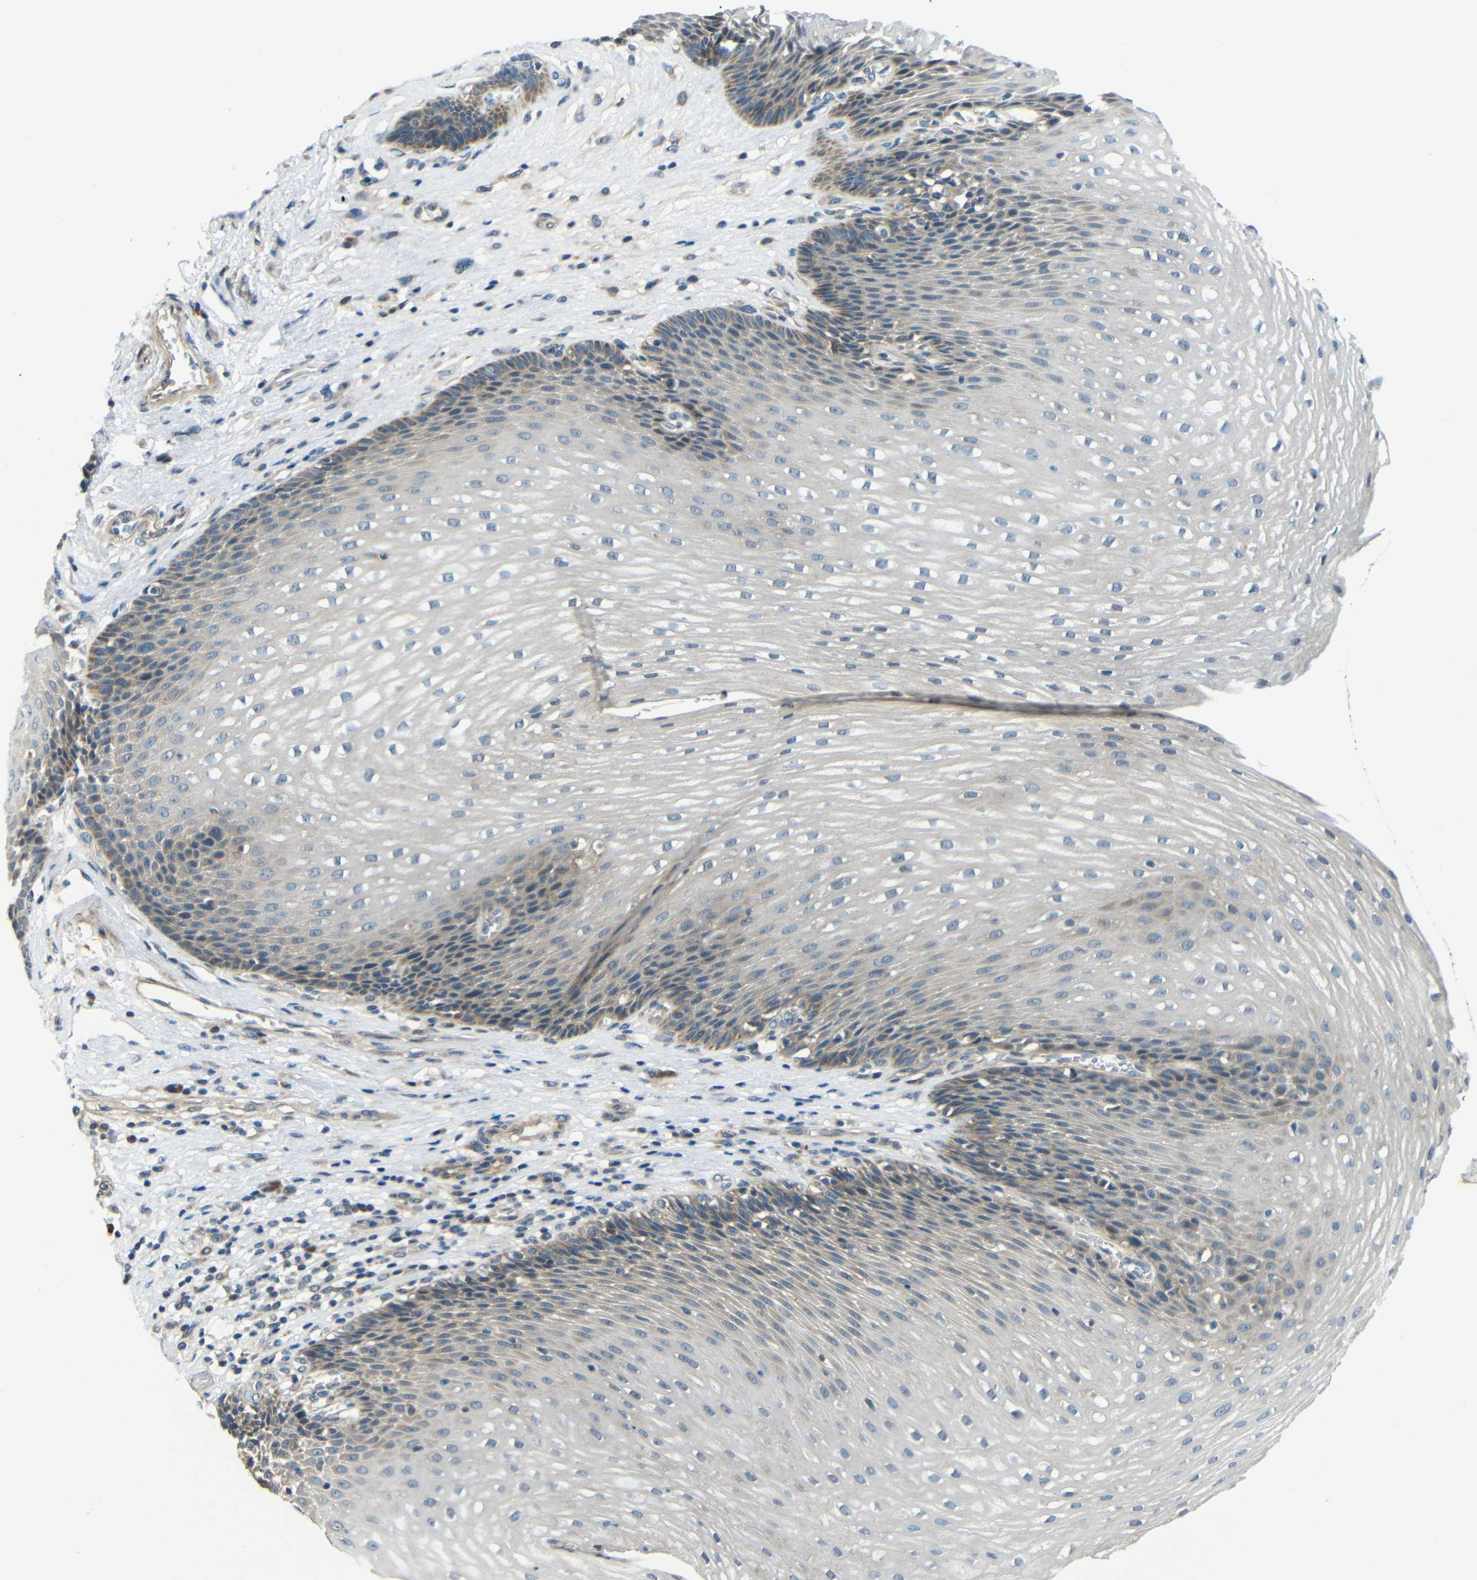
{"staining": {"intensity": "weak", "quantity": "<25%", "location": "cytoplasmic/membranous"}, "tissue": "esophagus", "cell_type": "Squamous epithelial cells", "image_type": "normal", "snomed": [{"axis": "morphology", "description": "Normal tissue, NOS"}, {"axis": "topography", "description": "Esophagus"}], "caption": "Human esophagus stained for a protein using IHC shows no positivity in squamous epithelial cells.", "gene": "FNDC3A", "patient": {"sex": "male", "age": 48}}